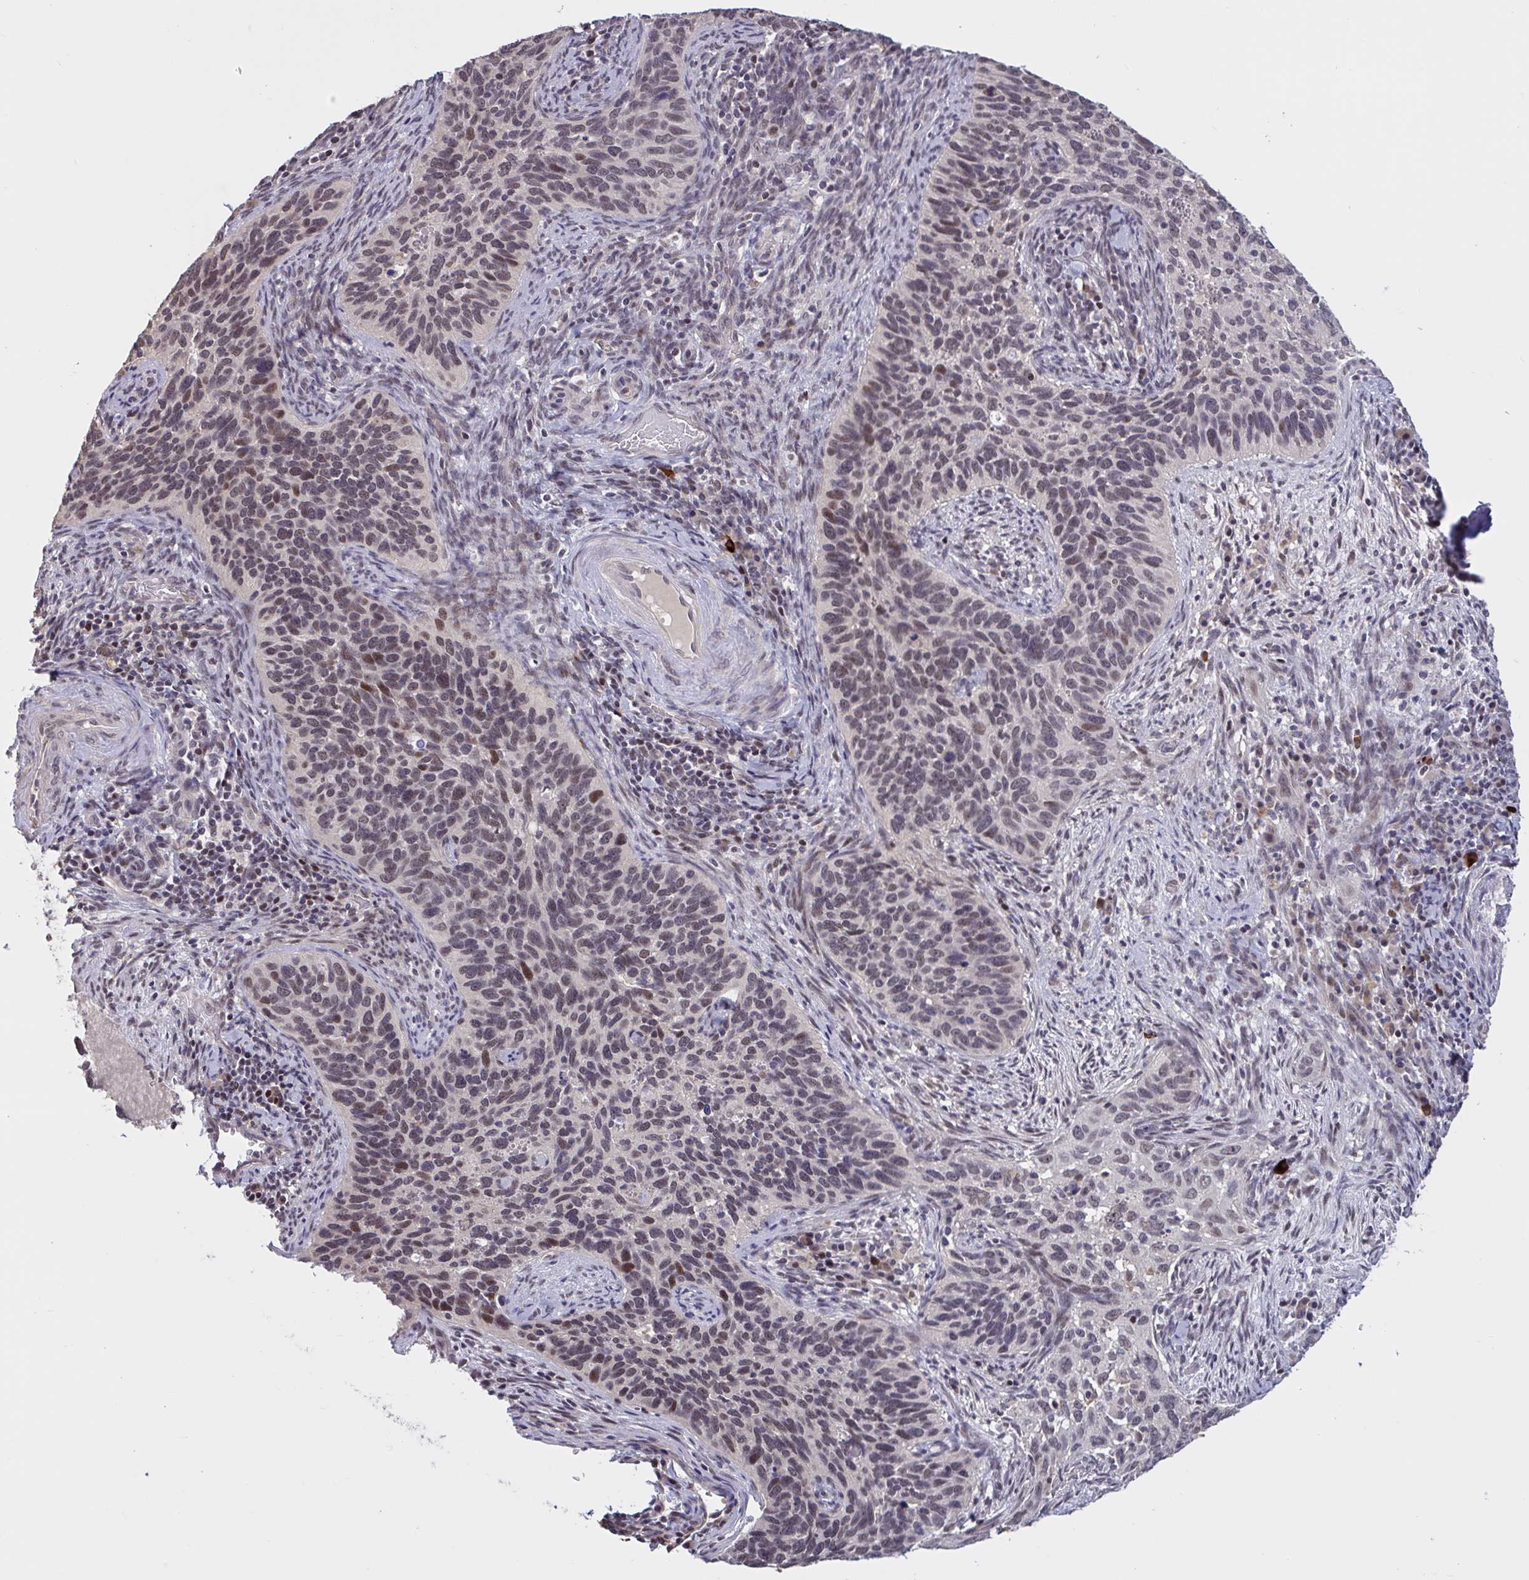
{"staining": {"intensity": "weak", "quantity": "25%-75%", "location": "nuclear"}, "tissue": "cervical cancer", "cell_type": "Tumor cells", "image_type": "cancer", "snomed": [{"axis": "morphology", "description": "Squamous cell carcinoma, NOS"}, {"axis": "topography", "description": "Cervix"}], "caption": "IHC of human cervical squamous cell carcinoma reveals low levels of weak nuclear positivity in approximately 25%-75% of tumor cells.", "gene": "ZNF414", "patient": {"sex": "female", "age": 51}}